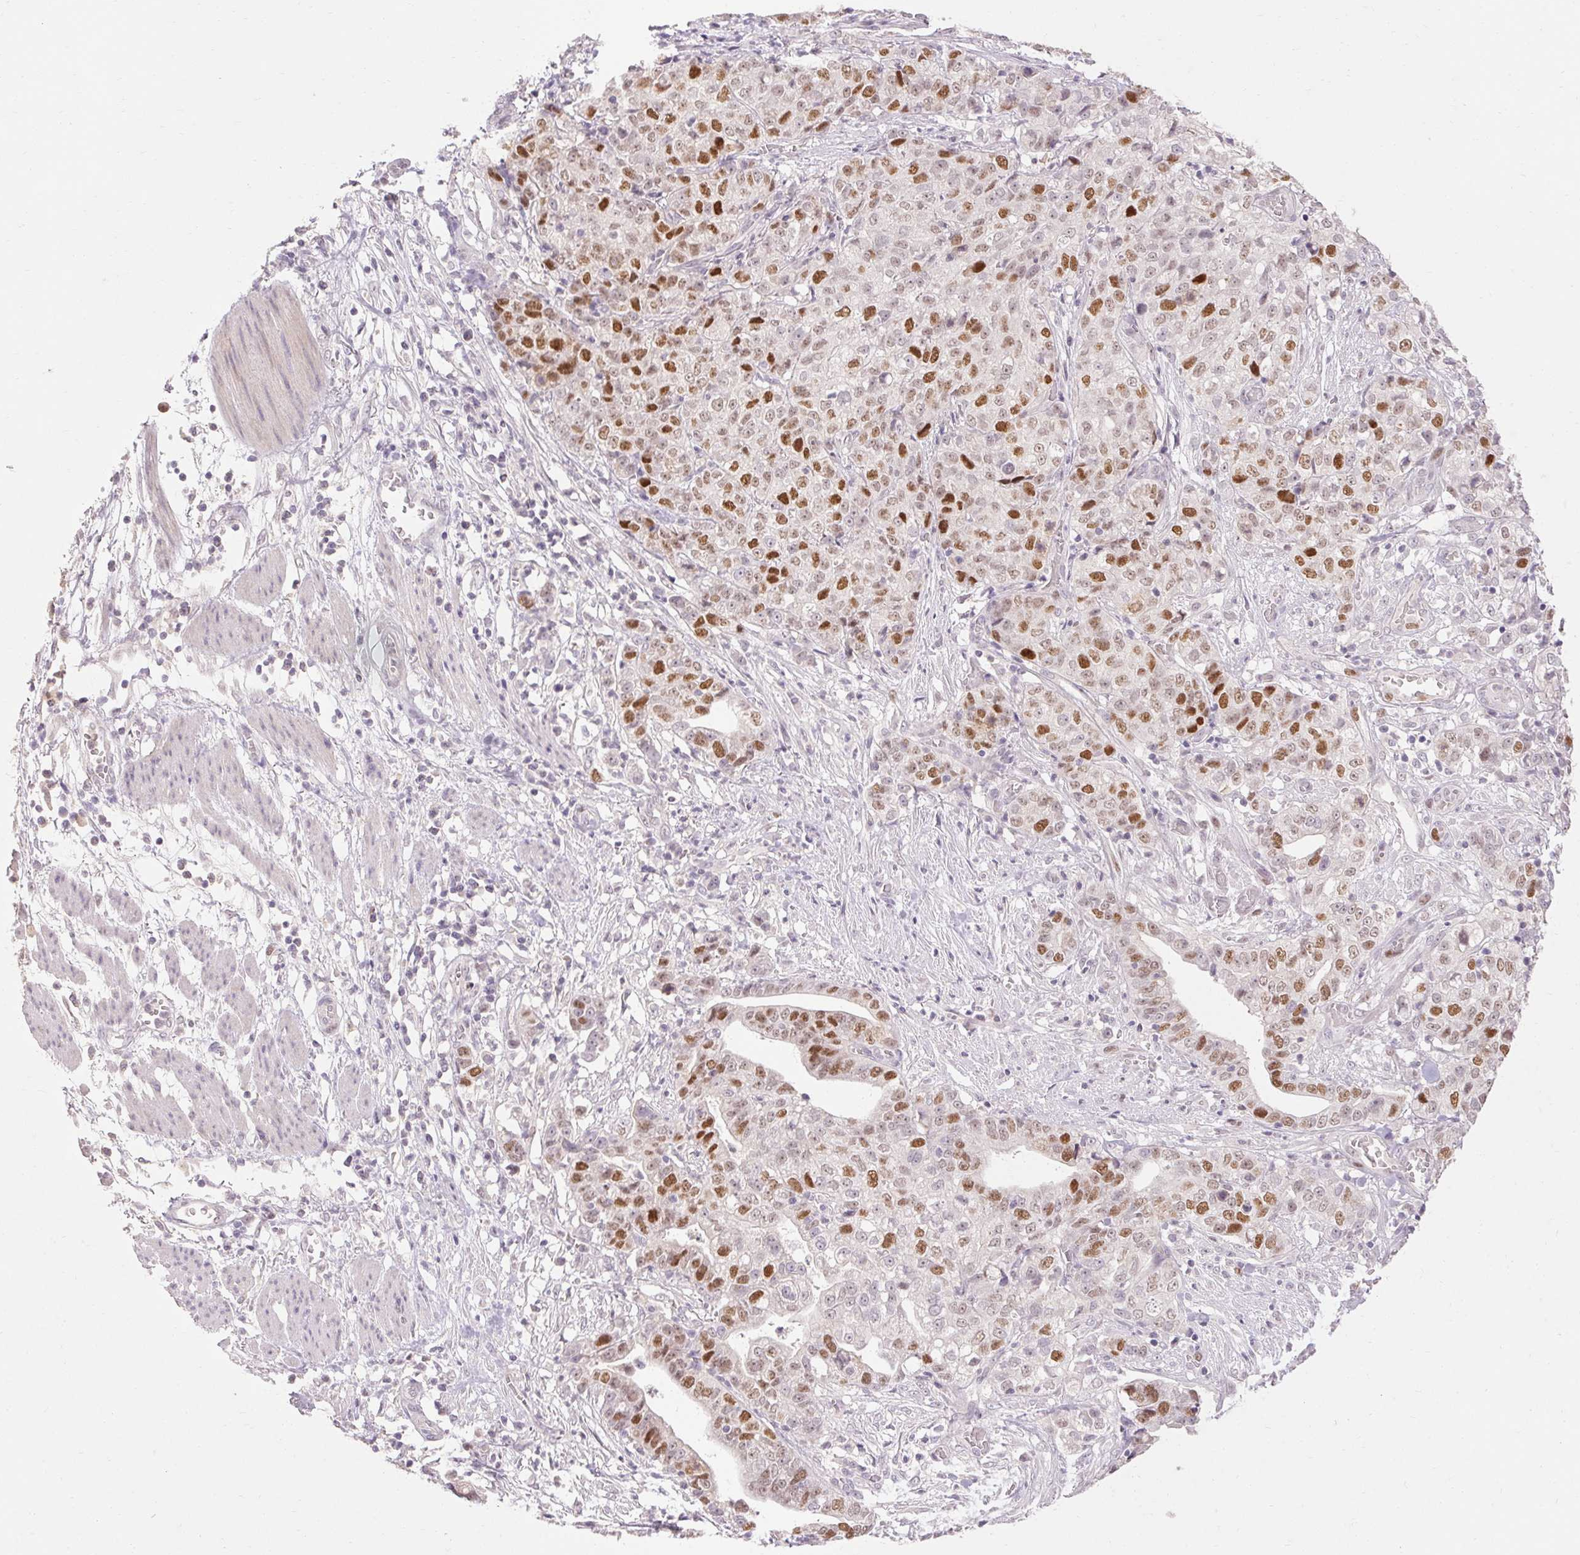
{"staining": {"intensity": "strong", "quantity": "25%-75%", "location": "nuclear"}, "tissue": "stomach cancer", "cell_type": "Tumor cells", "image_type": "cancer", "snomed": [{"axis": "morphology", "description": "Adenocarcinoma, NOS"}, {"axis": "topography", "description": "Stomach, upper"}], "caption": "IHC of stomach adenocarcinoma displays high levels of strong nuclear expression in approximately 25%-75% of tumor cells.", "gene": "SKP2", "patient": {"sex": "female", "age": 67}}